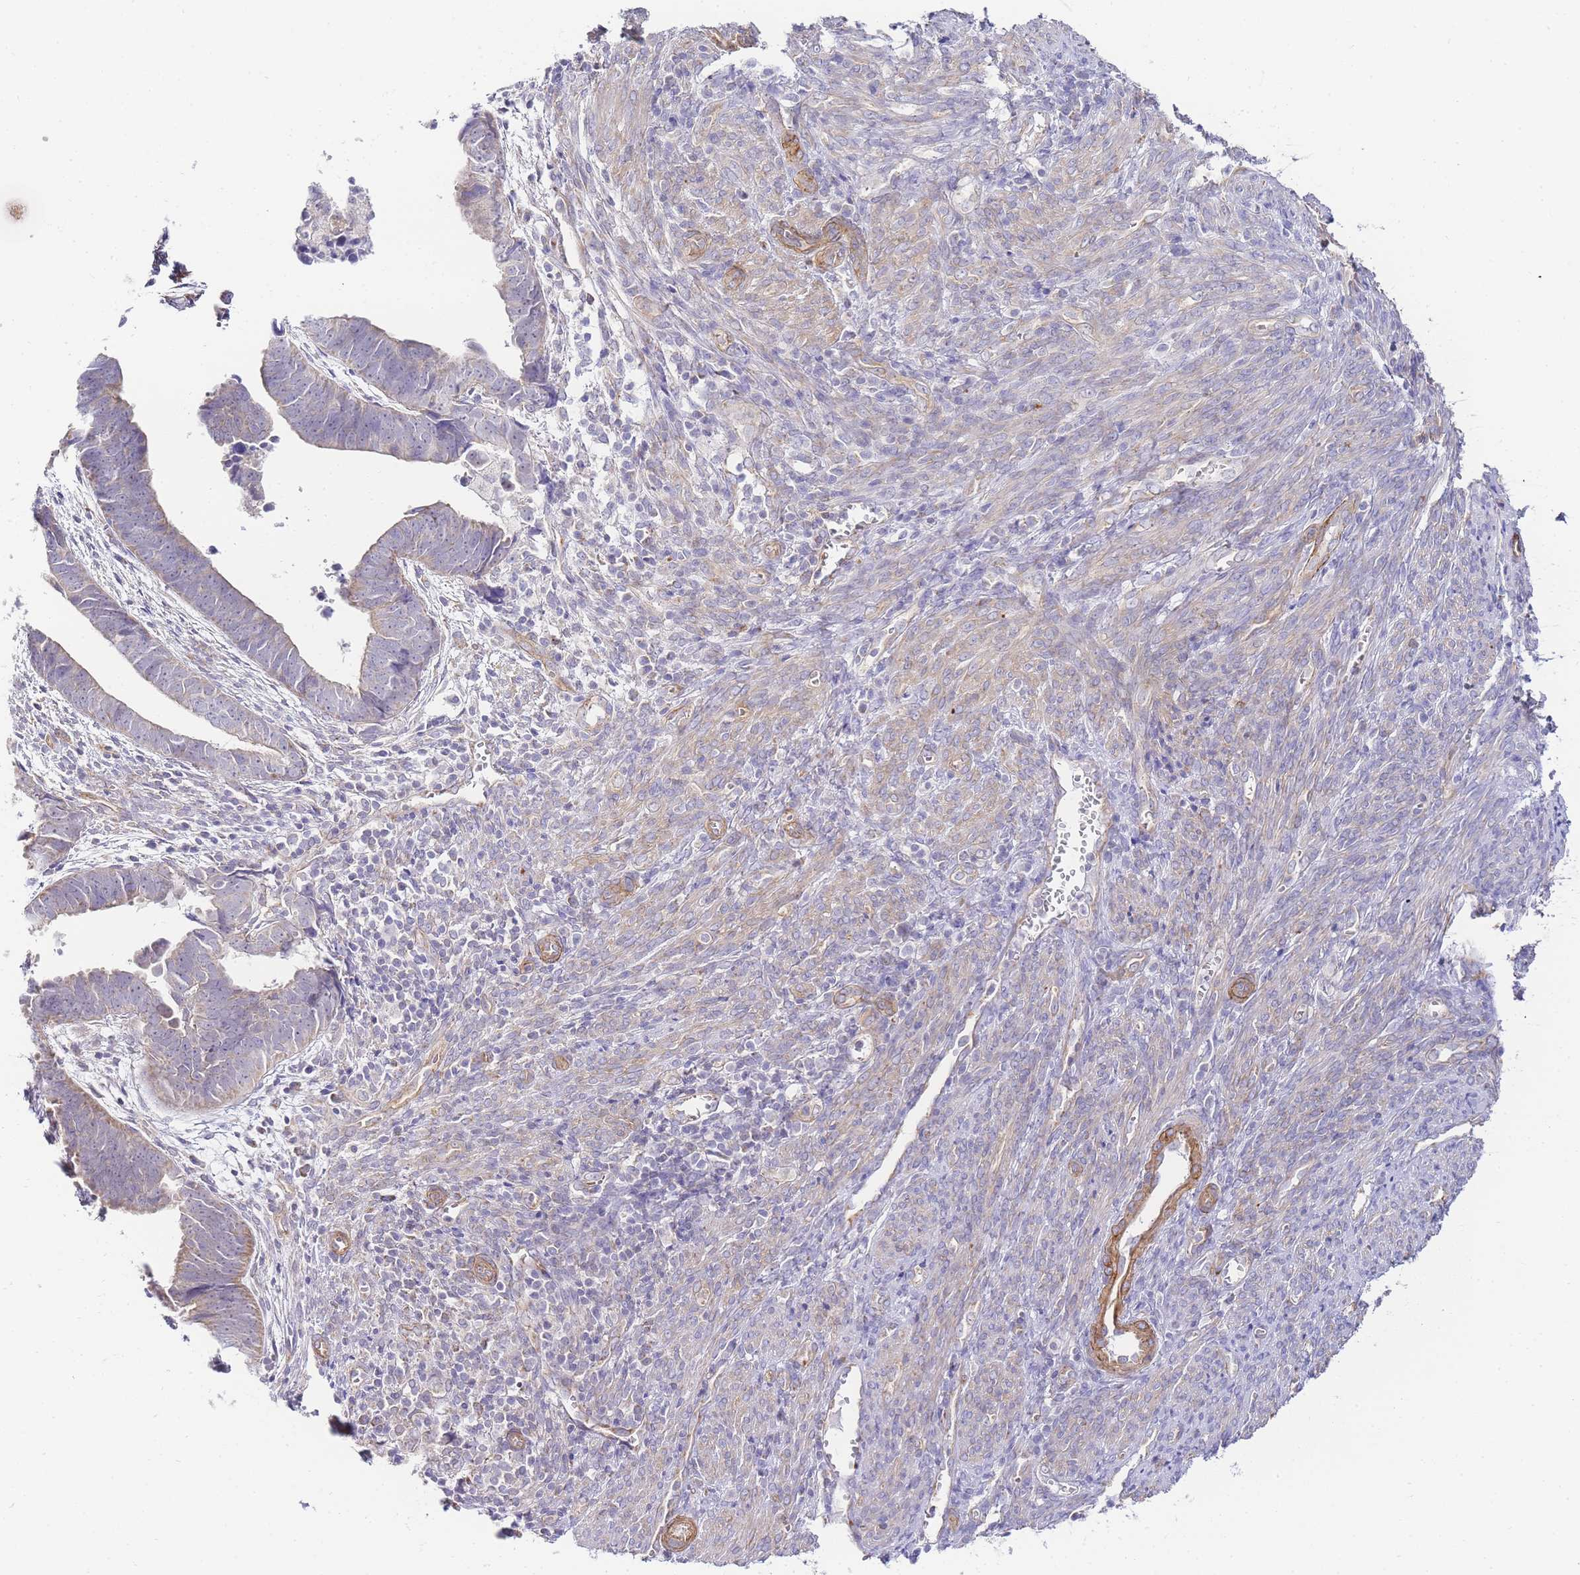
{"staining": {"intensity": "weak", "quantity": "25%-75%", "location": "cytoplasmic/membranous"}, "tissue": "endometrial cancer", "cell_type": "Tumor cells", "image_type": "cancer", "snomed": [{"axis": "morphology", "description": "Adenocarcinoma, NOS"}, {"axis": "topography", "description": "Endometrium"}], "caption": "Endometrial cancer (adenocarcinoma) stained with a protein marker reveals weak staining in tumor cells.", "gene": "PDCD7", "patient": {"sex": "female", "age": 75}}